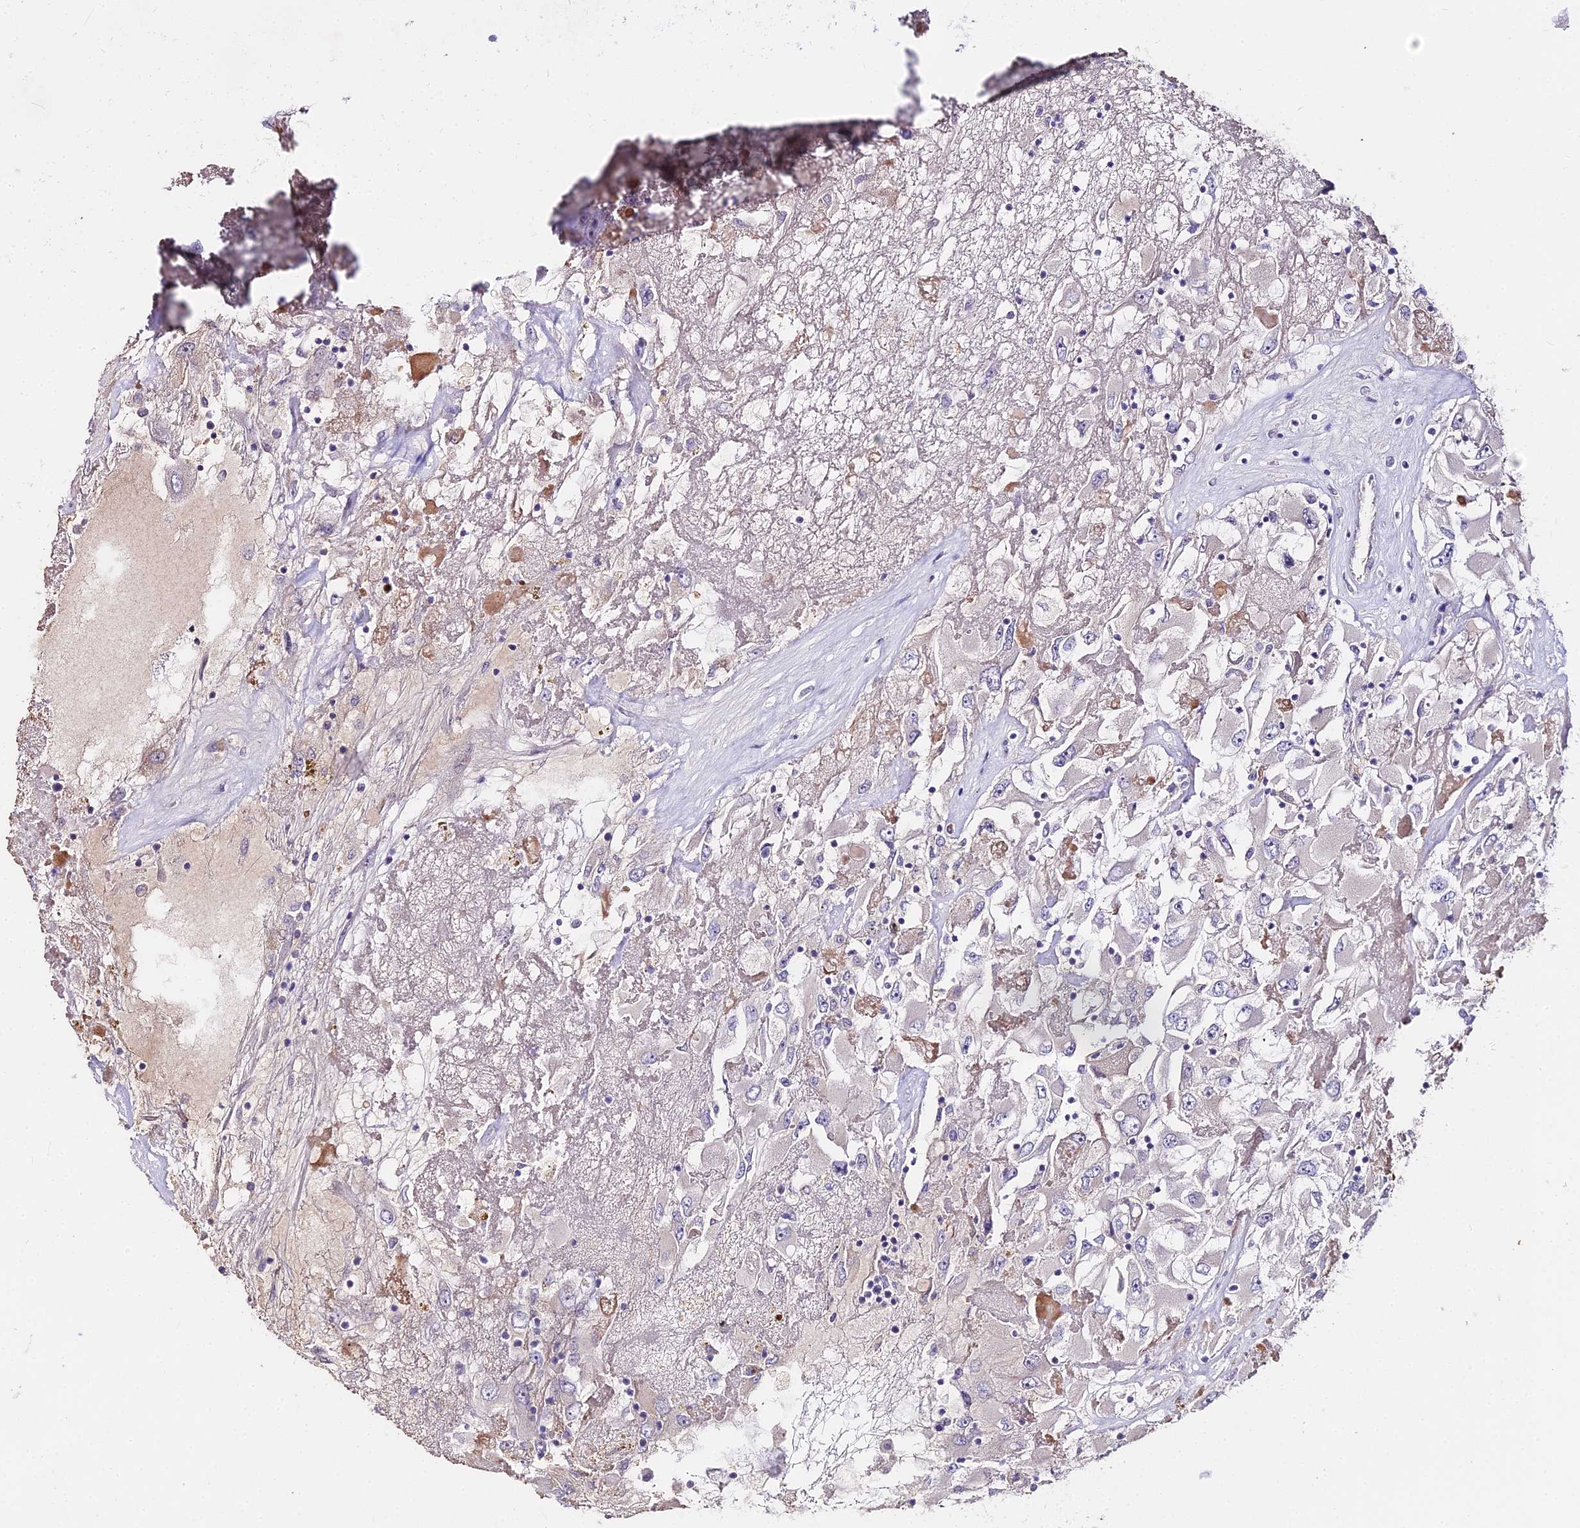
{"staining": {"intensity": "negative", "quantity": "none", "location": "none"}, "tissue": "renal cancer", "cell_type": "Tumor cells", "image_type": "cancer", "snomed": [{"axis": "morphology", "description": "Adenocarcinoma, NOS"}, {"axis": "topography", "description": "Kidney"}], "caption": "Renal adenocarcinoma was stained to show a protein in brown. There is no significant staining in tumor cells.", "gene": "ZDBF2", "patient": {"sex": "female", "age": 52}}